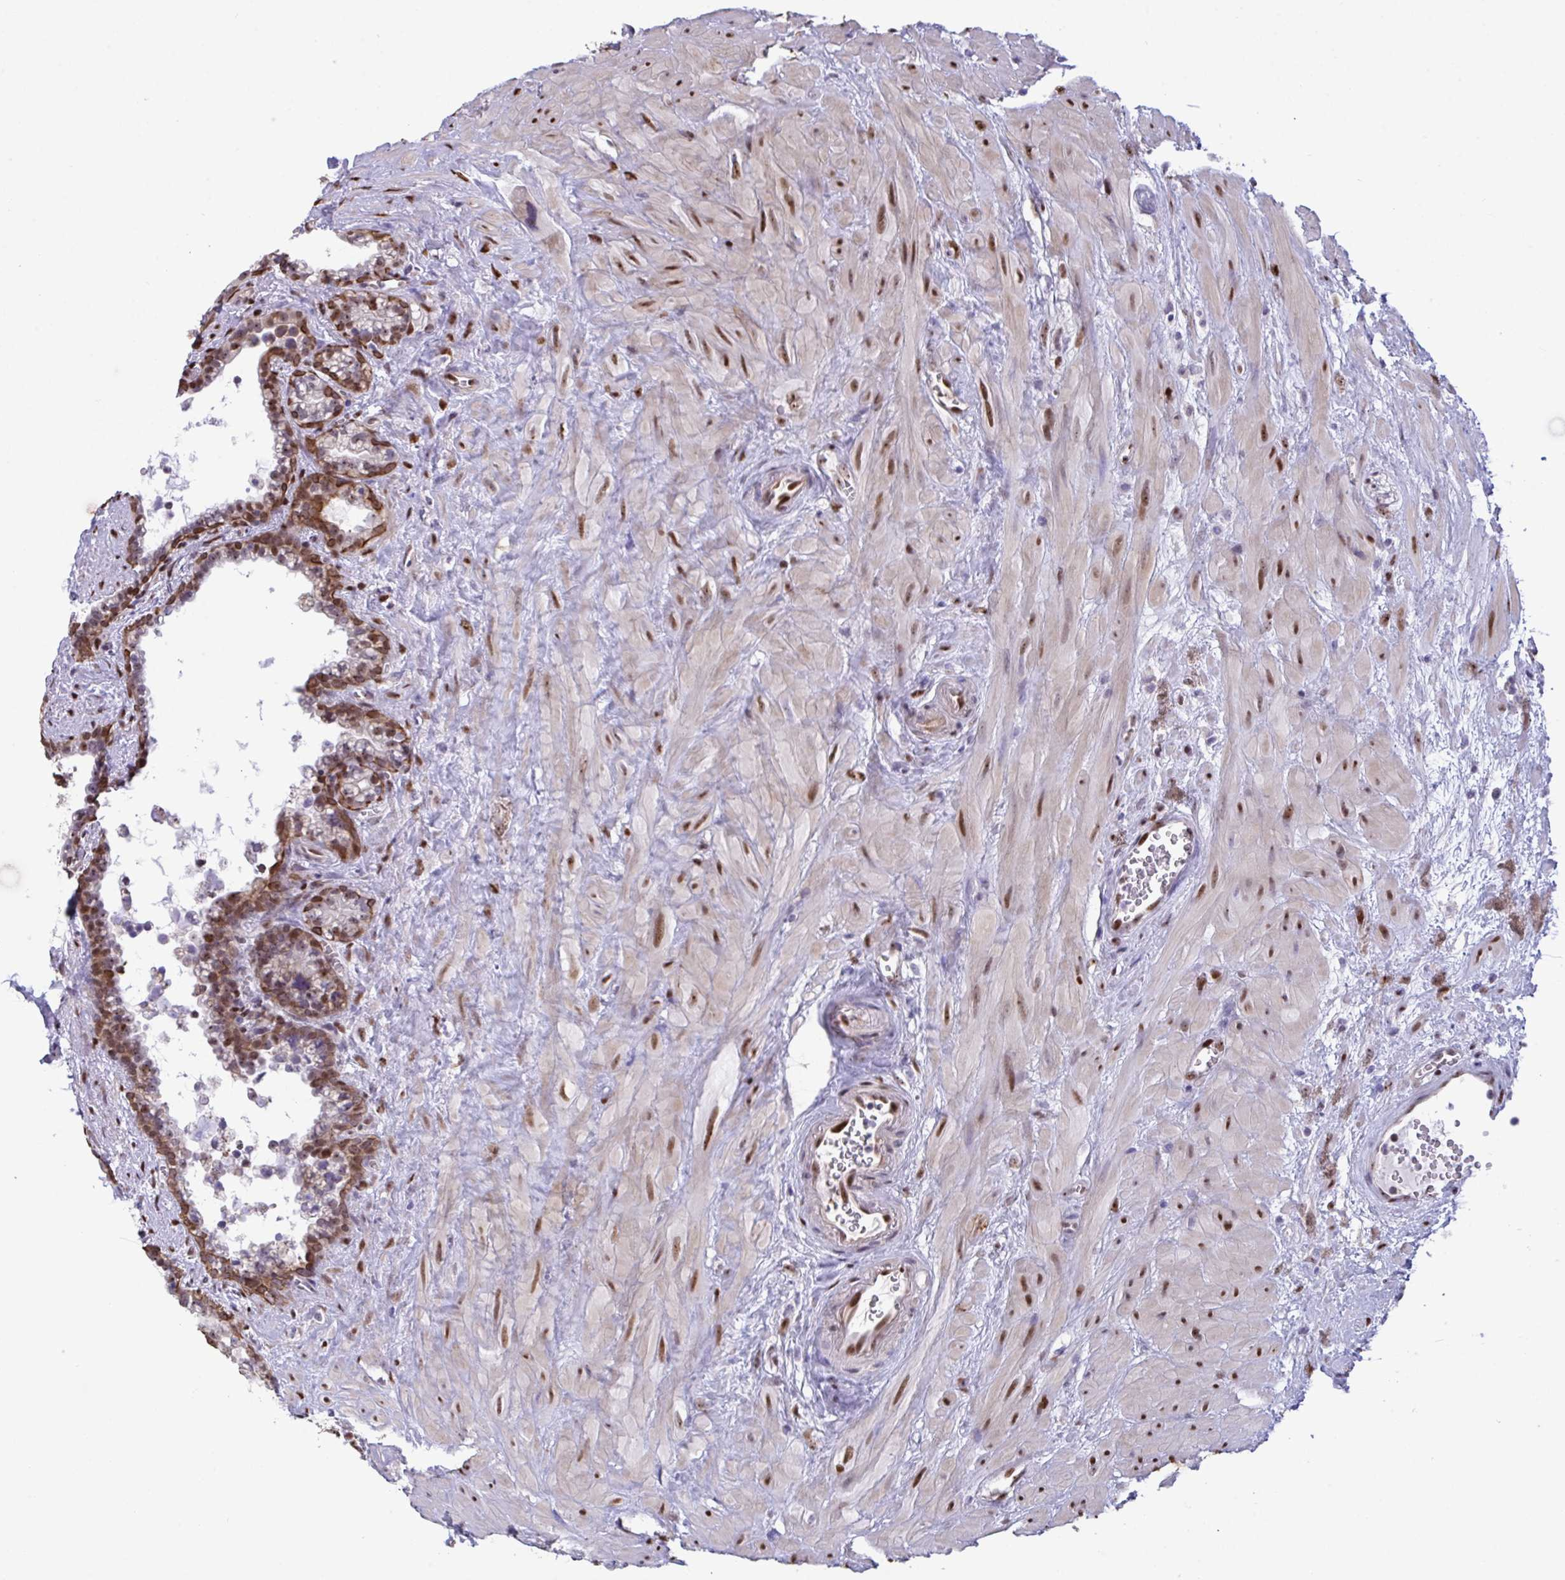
{"staining": {"intensity": "moderate", "quantity": "25%-75%", "location": "cytoplasmic/membranous,nuclear"}, "tissue": "seminal vesicle", "cell_type": "Glandular cells", "image_type": "normal", "snomed": [{"axis": "morphology", "description": "Normal tissue, NOS"}, {"axis": "topography", "description": "Seminal veicle"}], "caption": "Moderate cytoplasmic/membranous,nuclear staining is present in about 25%-75% of glandular cells in unremarkable seminal vesicle.", "gene": "PELI1", "patient": {"sex": "male", "age": 76}}